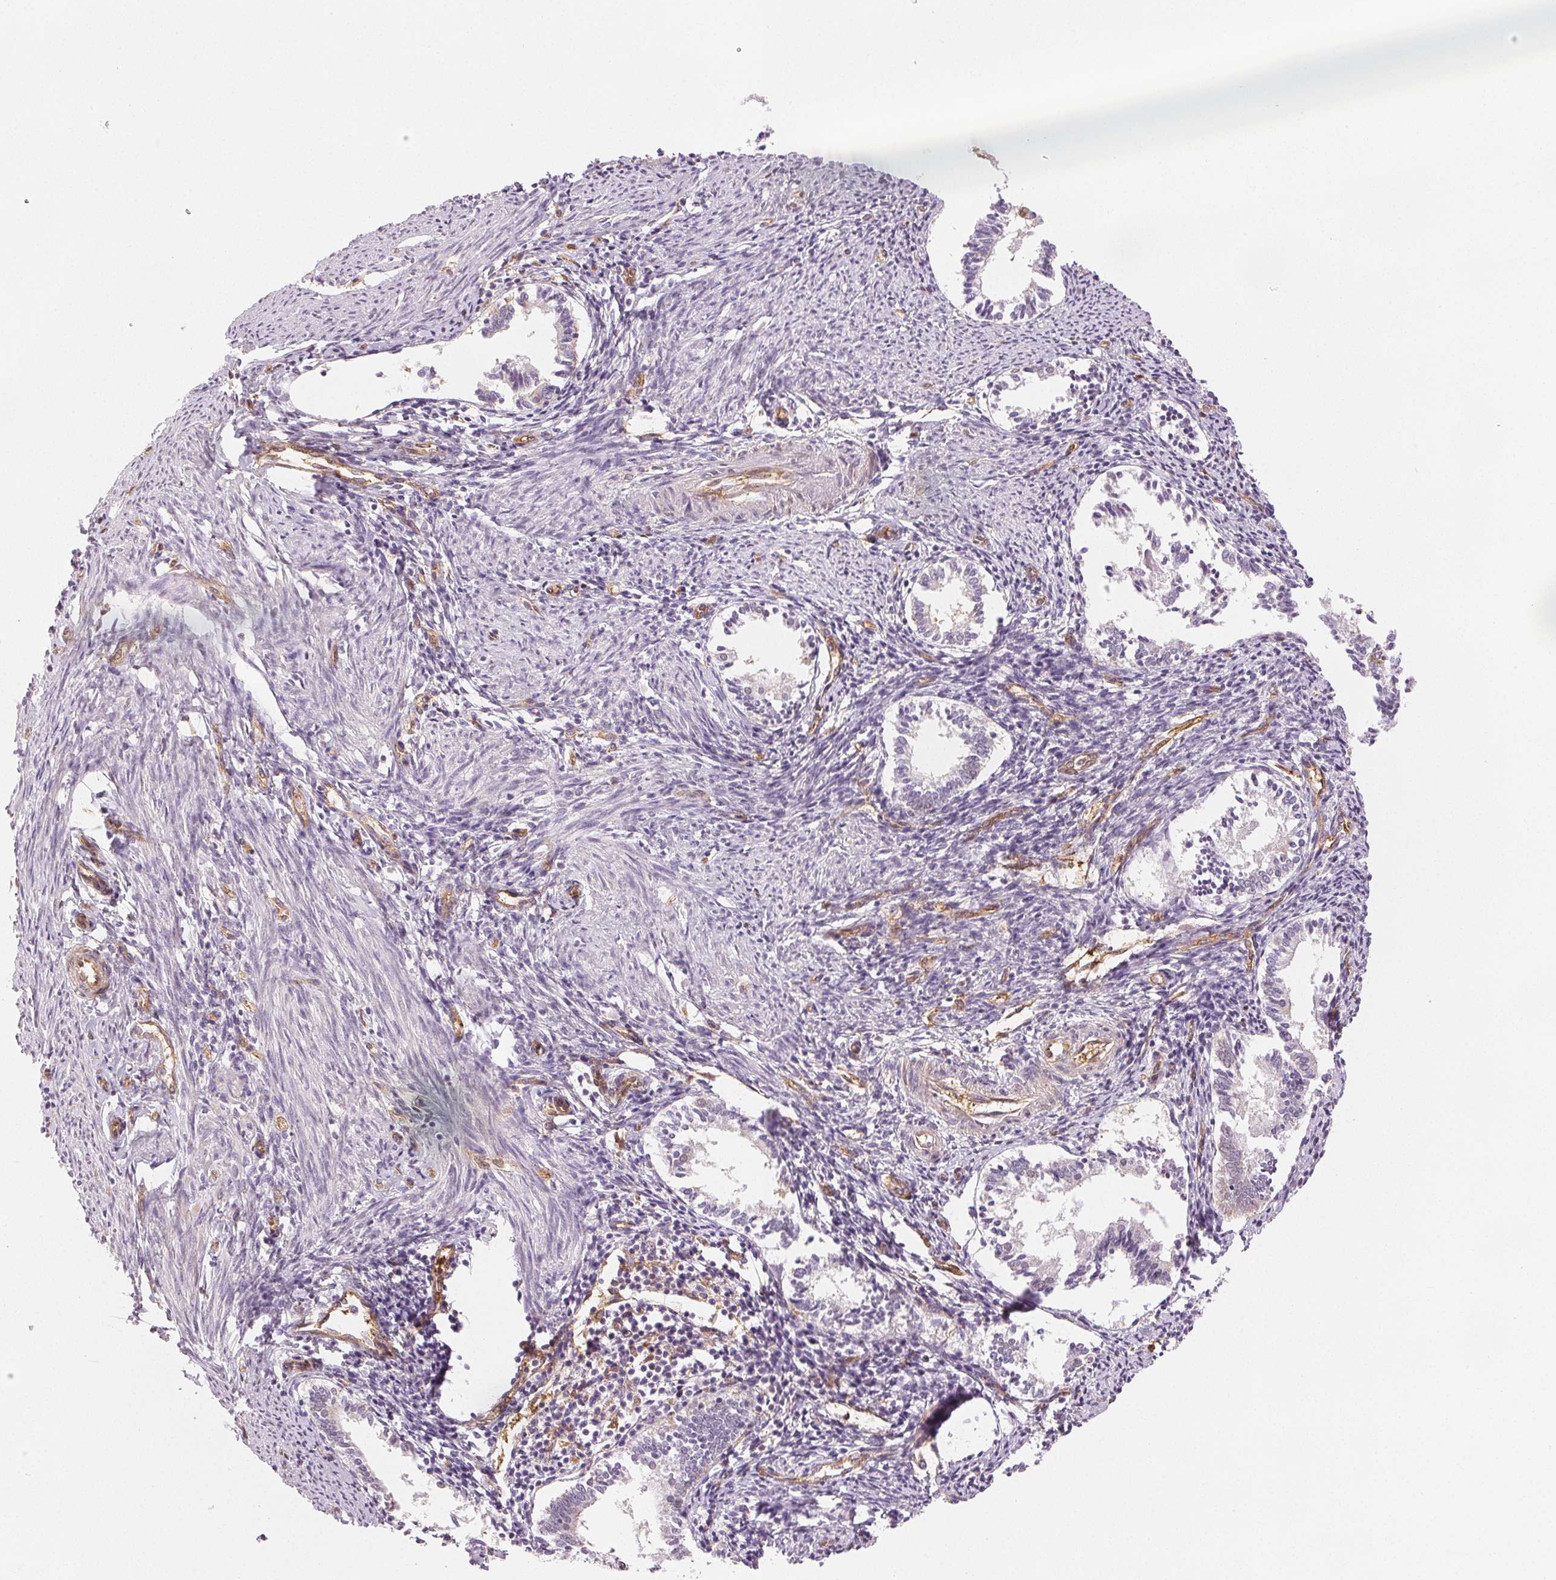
{"staining": {"intensity": "moderate", "quantity": "25%-75%", "location": "cytoplasmic/membranous"}, "tissue": "endometrium", "cell_type": "Cells in endometrial stroma", "image_type": "normal", "snomed": [{"axis": "morphology", "description": "Normal tissue, NOS"}, {"axis": "topography", "description": "Endometrium"}], "caption": "Brown immunohistochemical staining in benign endometrium demonstrates moderate cytoplasmic/membranous staining in about 25%-75% of cells in endometrial stroma.", "gene": "DIAPH2", "patient": {"sex": "female", "age": 41}}